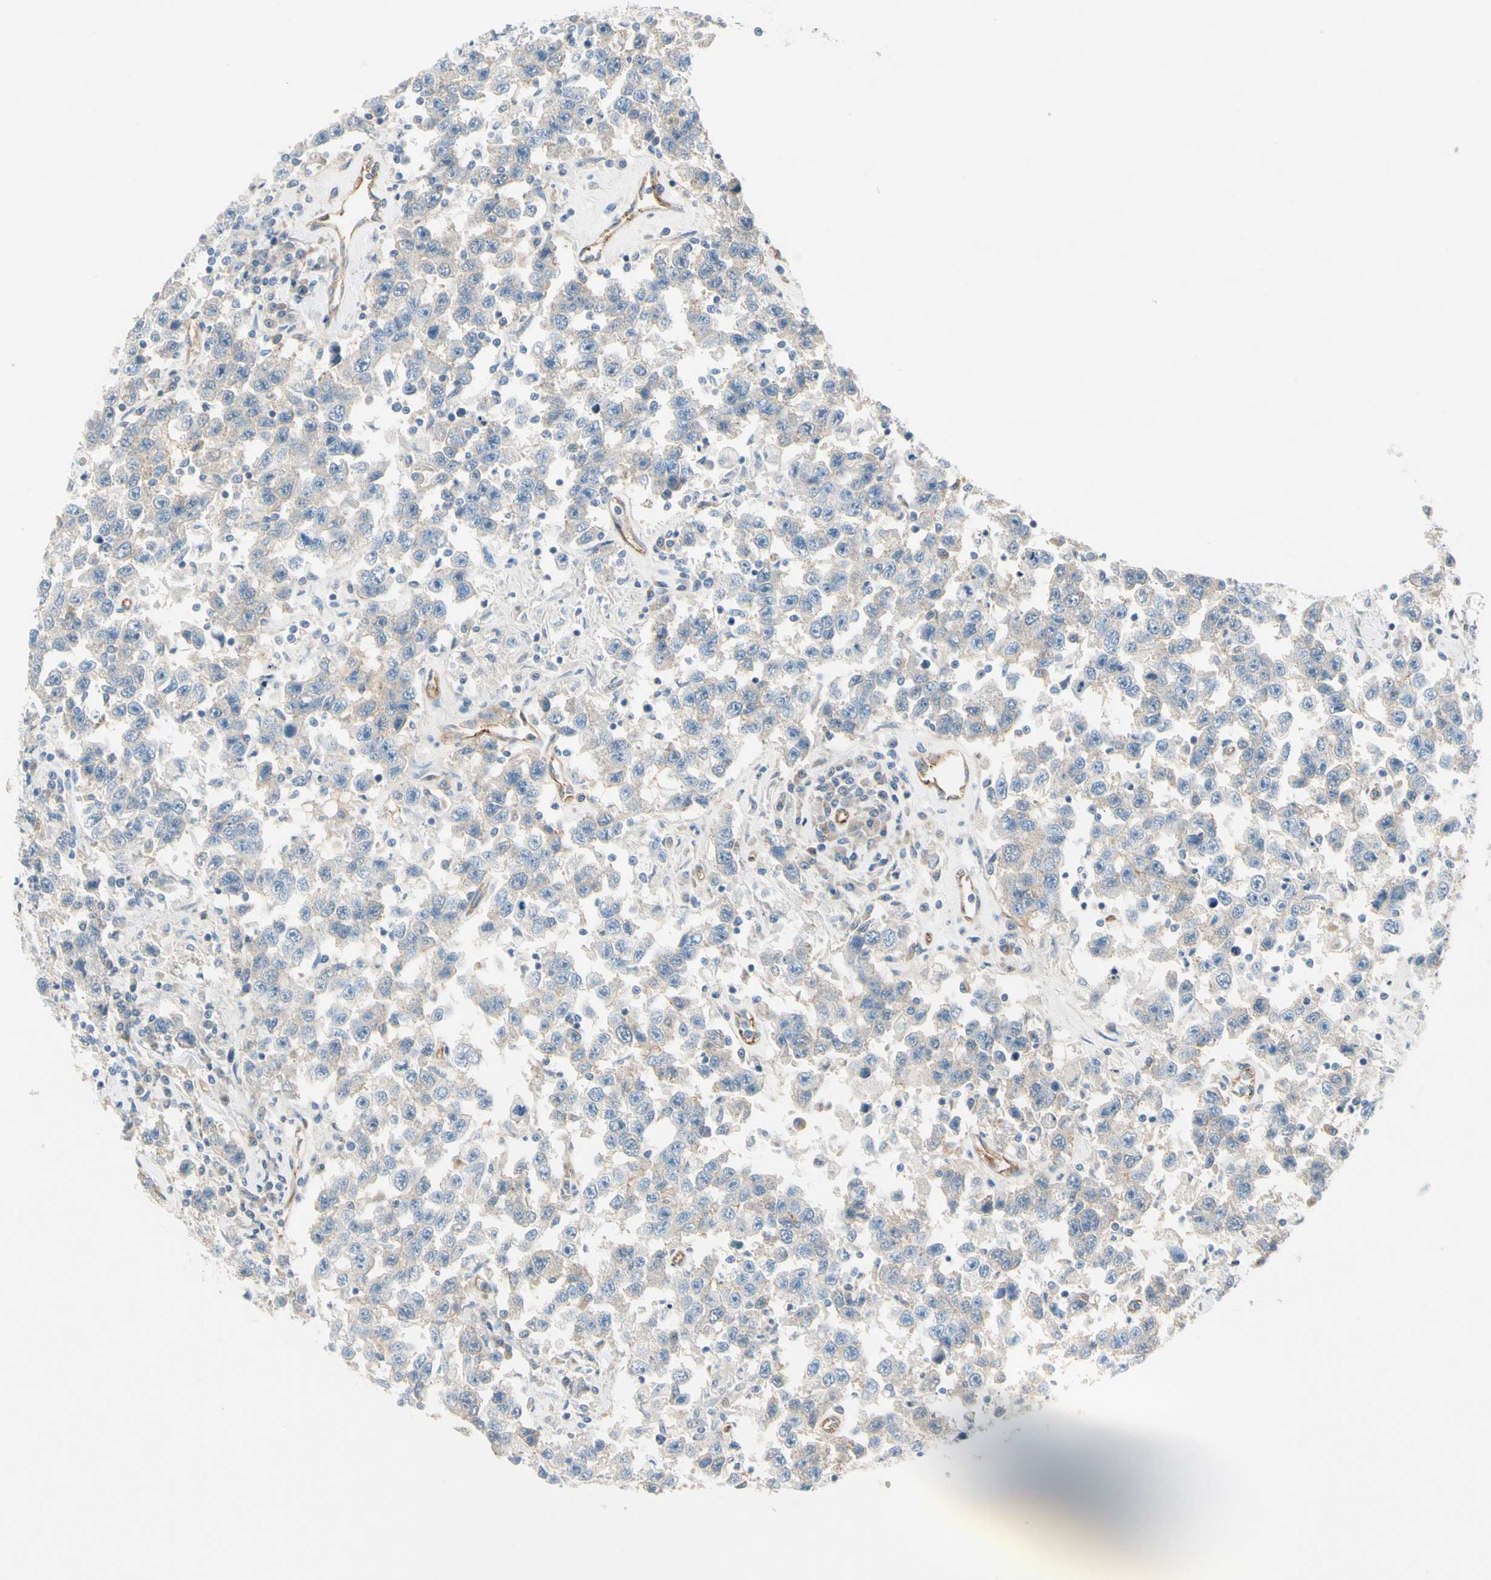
{"staining": {"intensity": "weak", "quantity": "25%-75%", "location": "cytoplasmic/membranous"}, "tissue": "testis cancer", "cell_type": "Tumor cells", "image_type": "cancer", "snomed": [{"axis": "morphology", "description": "Seminoma, NOS"}, {"axis": "topography", "description": "Testis"}], "caption": "A low amount of weak cytoplasmic/membranous positivity is present in approximately 25%-75% of tumor cells in testis seminoma tissue.", "gene": "ITGA3", "patient": {"sex": "male", "age": 41}}